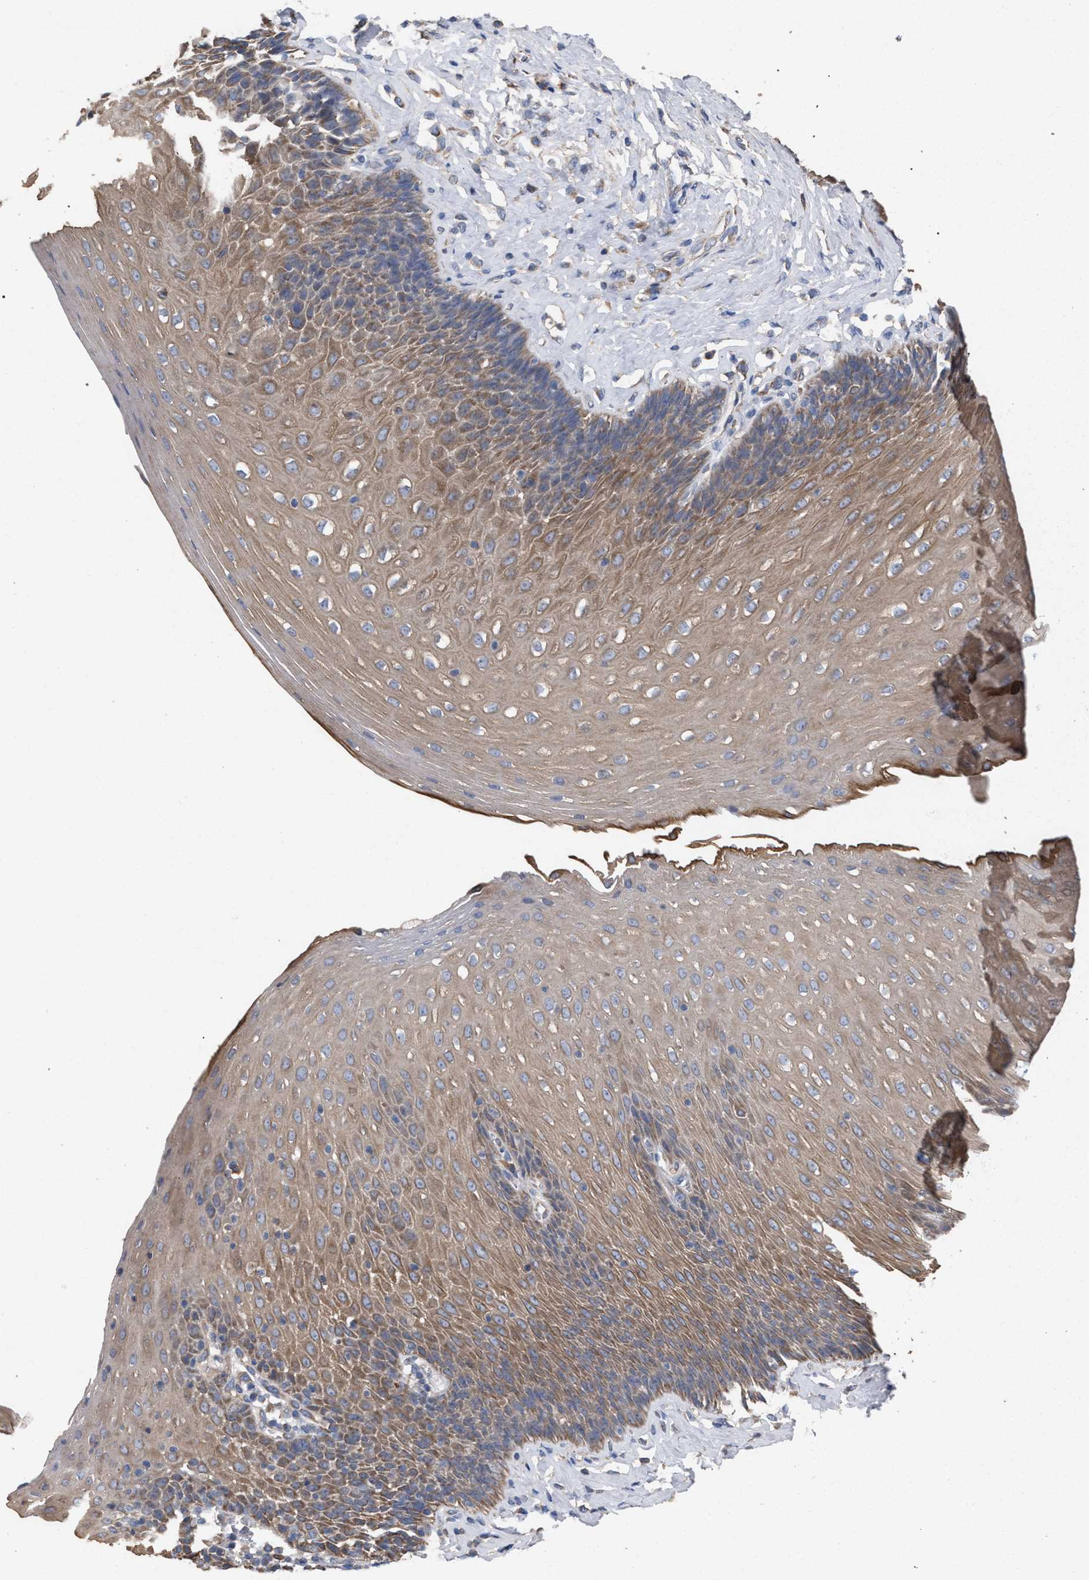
{"staining": {"intensity": "moderate", "quantity": ">75%", "location": "cytoplasmic/membranous"}, "tissue": "esophagus", "cell_type": "Squamous epithelial cells", "image_type": "normal", "snomed": [{"axis": "morphology", "description": "Normal tissue, NOS"}, {"axis": "topography", "description": "Esophagus"}], "caption": "Protein staining reveals moderate cytoplasmic/membranous expression in about >75% of squamous epithelial cells in unremarkable esophagus. (IHC, brightfield microscopy, high magnification).", "gene": "BCL2L12", "patient": {"sex": "female", "age": 61}}